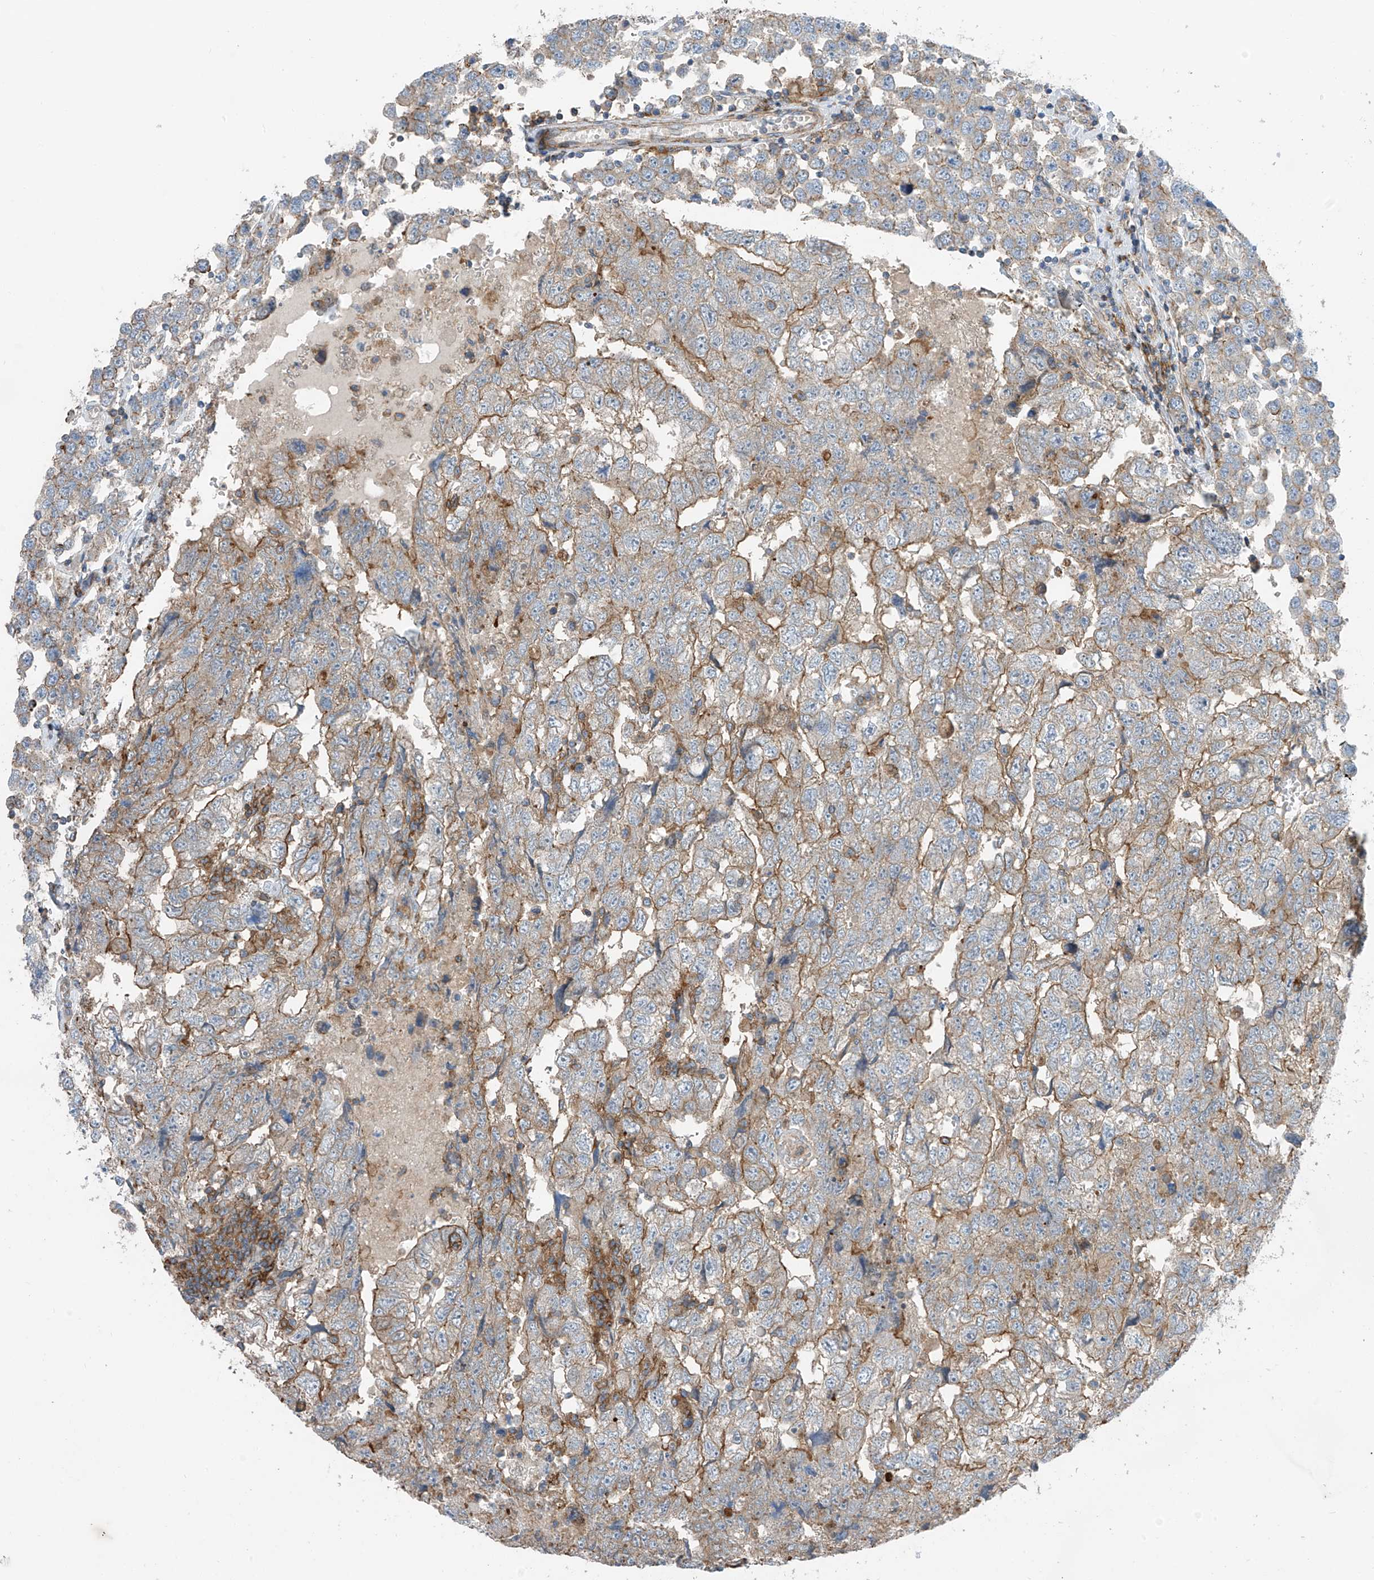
{"staining": {"intensity": "moderate", "quantity": ">75%", "location": "cytoplasmic/membranous"}, "tissue": "testis cancer", "cell_type": "Tumor cells", "image_type": "cancer", "snomed": [{"axis": "morphology", "description": "Carcinoma, Embryonal, NOS"}, {"axis": "topography", "description": "Testis"}], "caption": "Testis cancer (embryonal carcinoma) stained with DAB (3,3'-diaminobenzidine) immunohistochemistry (IHC) shows medium levels of moderate cytoplasmic/membranous staining in approximately >75% of tumor cells.", "gene": "SLC1A5", "patient": {"sex": "male", "age": 36}}